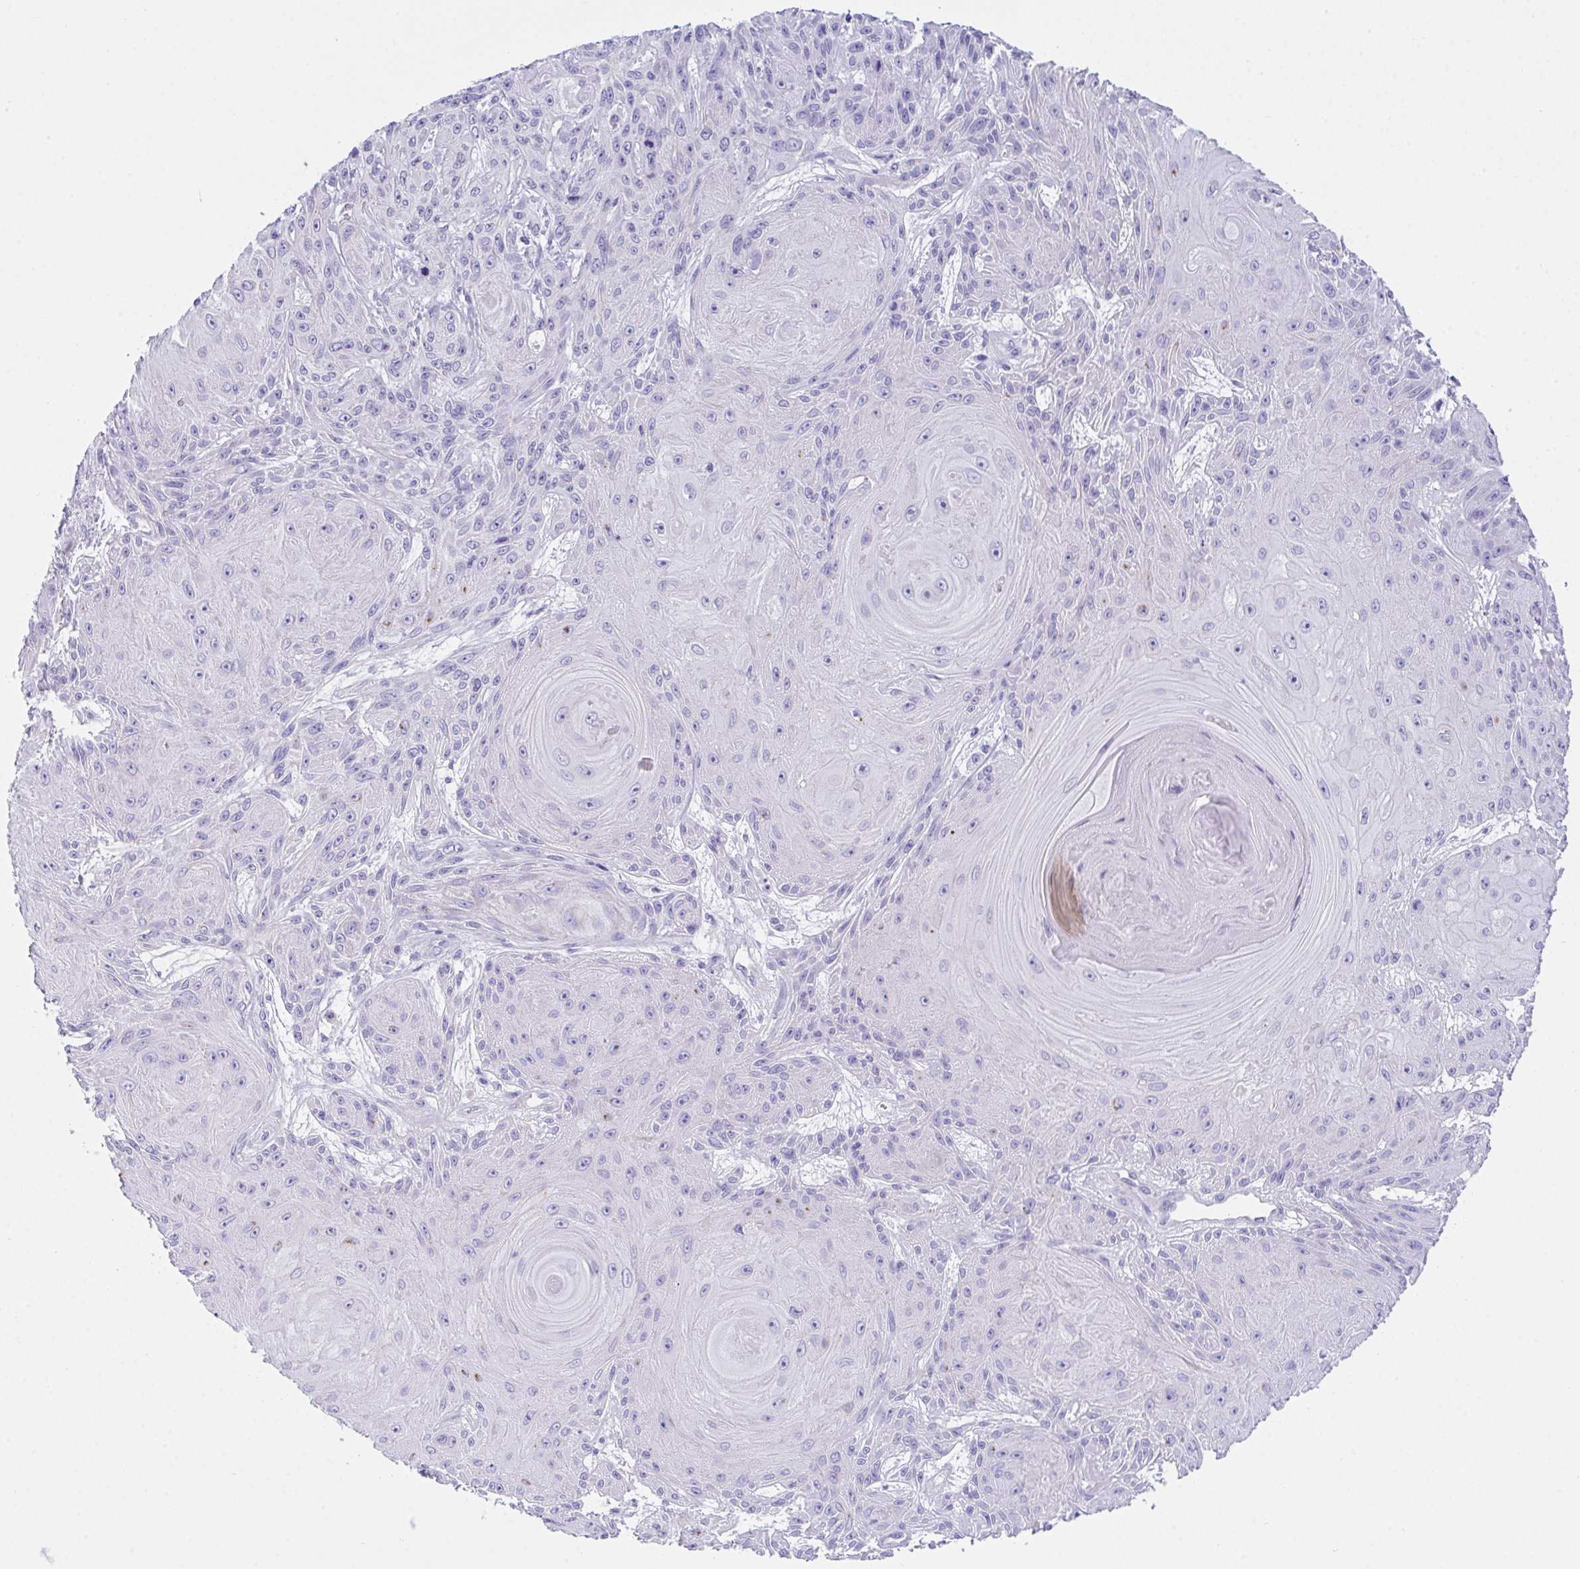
{"staining": {"intensity": "negative", "quantity": "none", "location": "none"}, "tissue": "skin cancer", "cell_type": "Tumor cells", "image_type": "cancer", "snomed": [{"axis": "morphology", "description": "Squamous cell carcinoma, NOS"}, {"axis": "topography", "description": "Skin"}], "caption": "Tumor cells show no significant staining in squamous cell carcinoma (skin). (Immunohistochemistry (ihc), brightfield microscopy, high magnification).", "gene": "TMEM106B", "patient": {"sex": "male", "age": 88}}